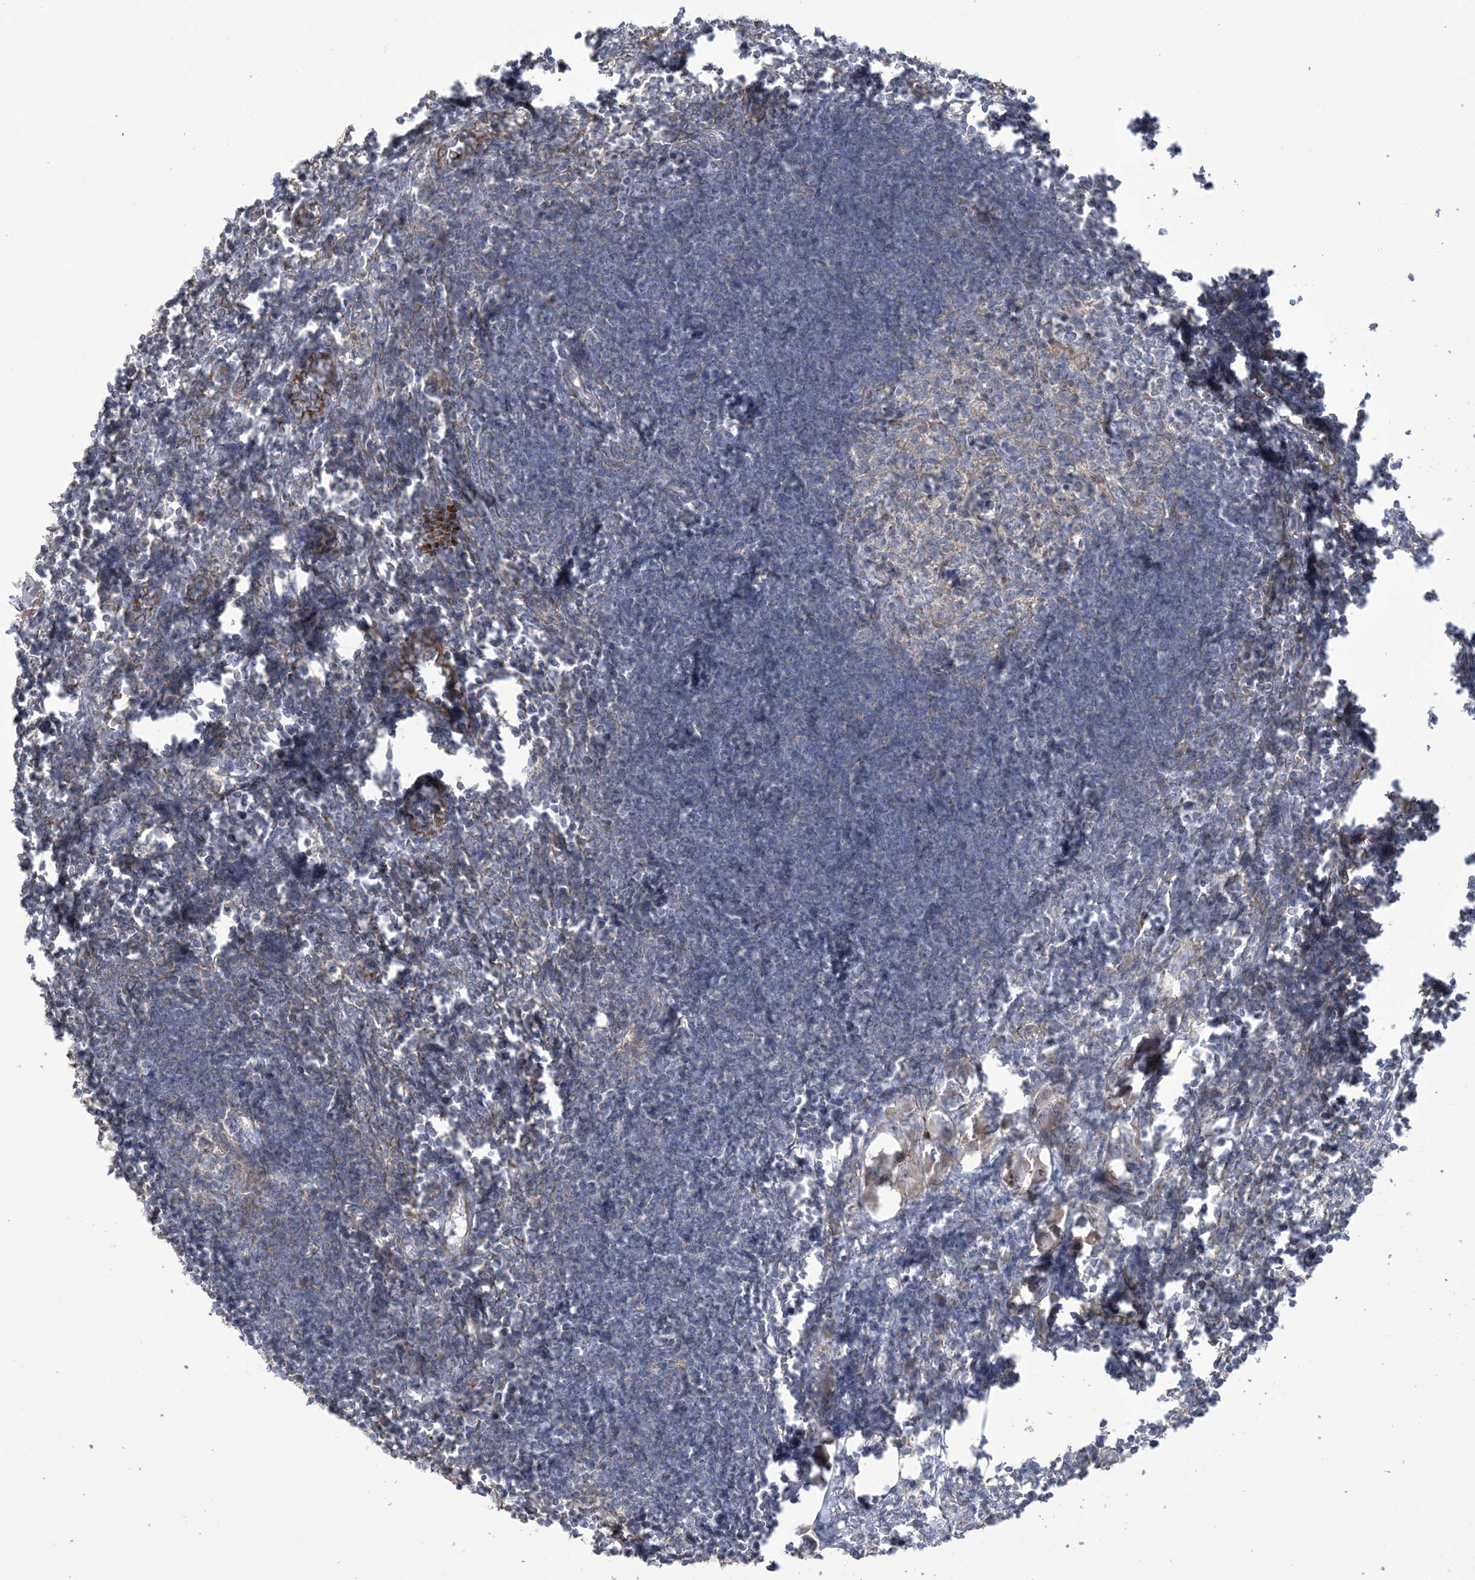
{"staining": {"intensity": "negative", "quantity": "none", "location": "none"}, "tissue": "lymph node", "cell_type": "Germinal center cells", "image_type": "normal", "snomed": [{"axis": "morphology", "description": "Normal tissue, NOS"}, {"axis": "morphology", "description": "Malignant melanoma, Metastatic site"}, {"axis": "topography", "description": "Lymph node"}], "caption": "Germinal center cells are negative for protein expression in benign human lymph node. (DAB IHC with hematoxylin counter stain).", "gene": "KLHL18", "patient": {"sex": "male", "age": 41}}